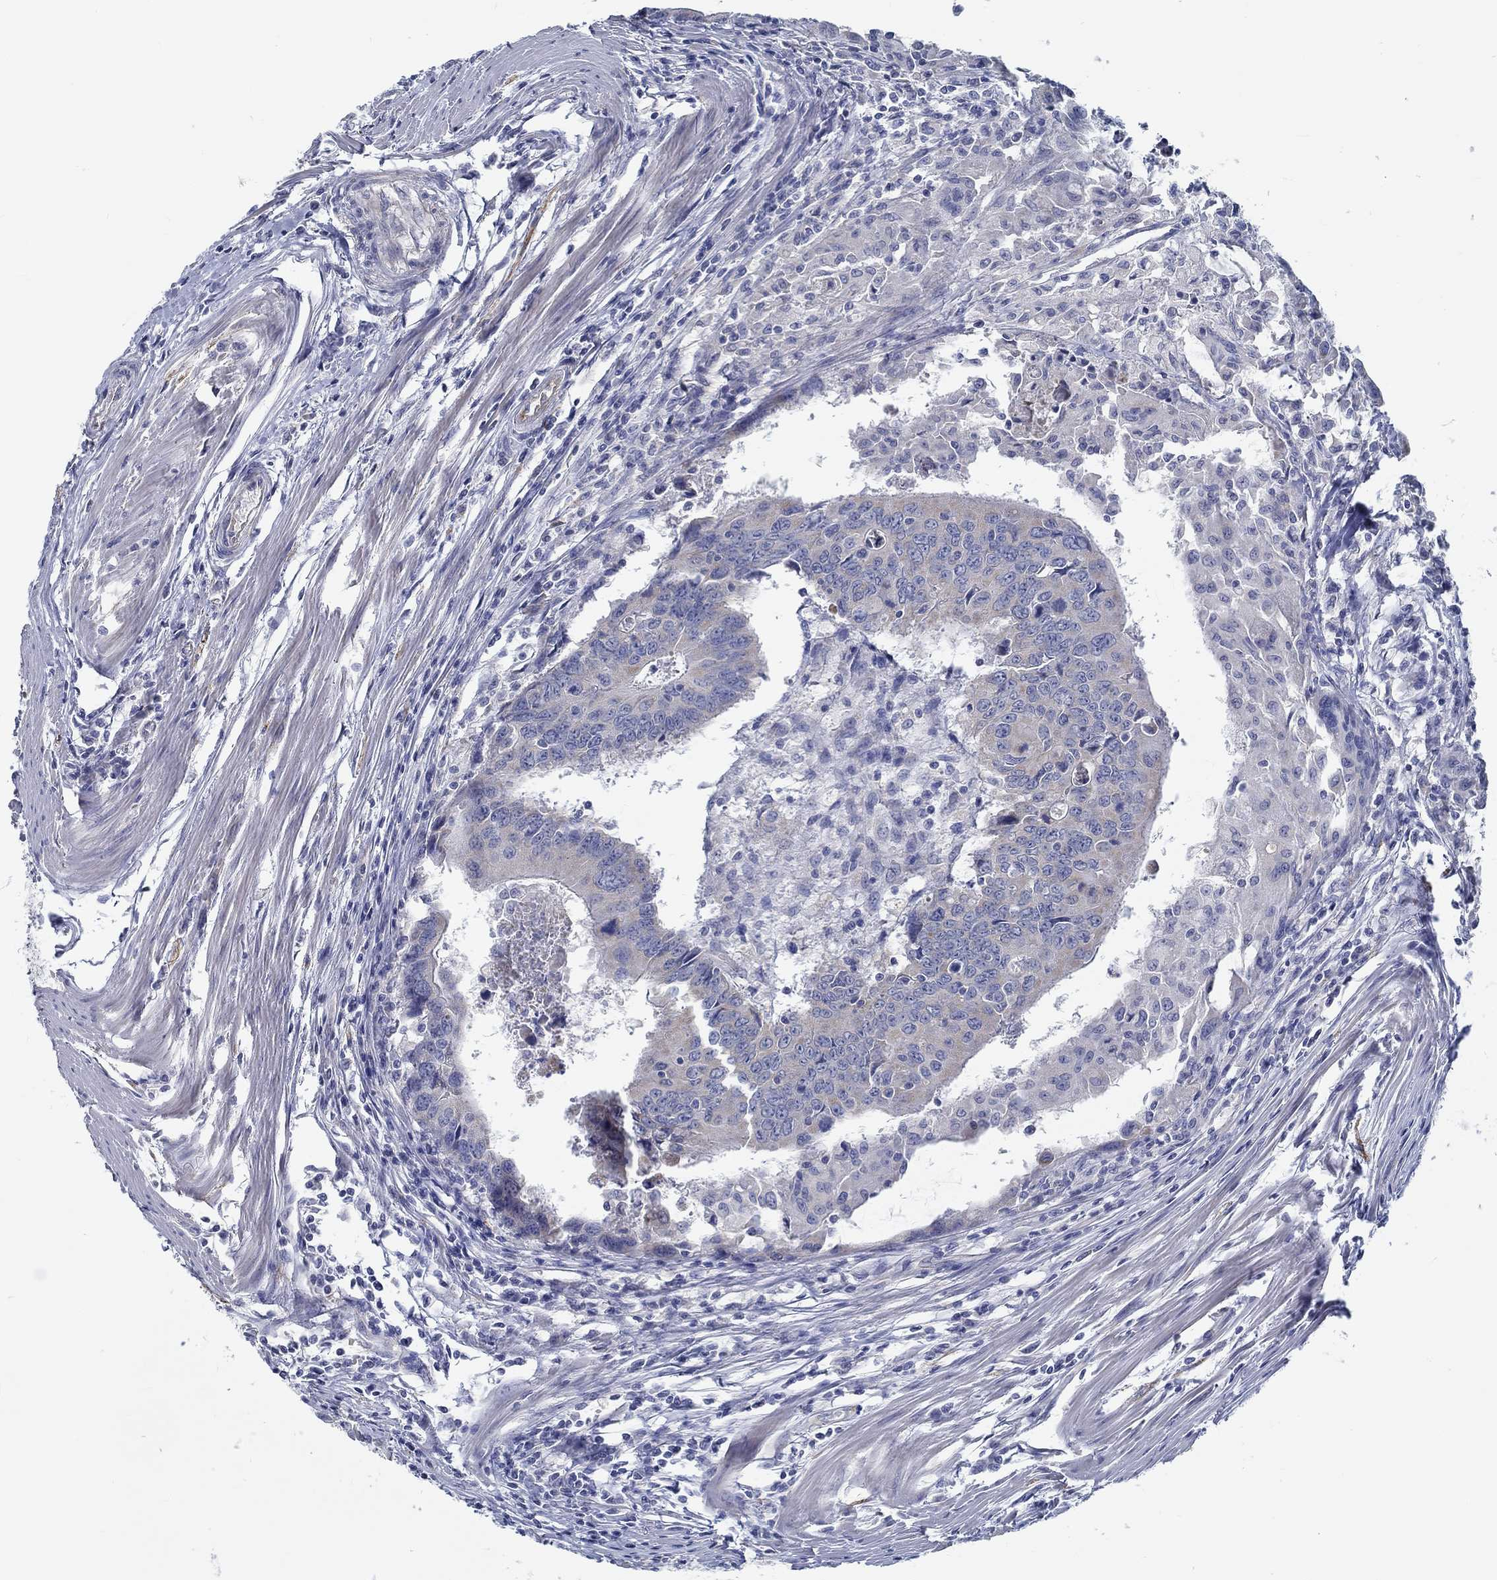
{"staining": {"intensity": "negative", "quantity": "none", "location": "none"}, "tissue": "colorectal cancer", "cell_type": "Tumor cells", "image_type": "cancer", "snomed": [{"axis": "morphology", "description": "Adenocarcinoma, NOS"}, {"axis": "topography", "description": "Rectum"}], "caption": "The immunohistochemistry photomicrograph has no significant positivity in tumor cells of colorectal cancer (adenocarcinoma) tissue.", "gene": "MYBPC1", "patient": {"sex": "male", "age": 67}}